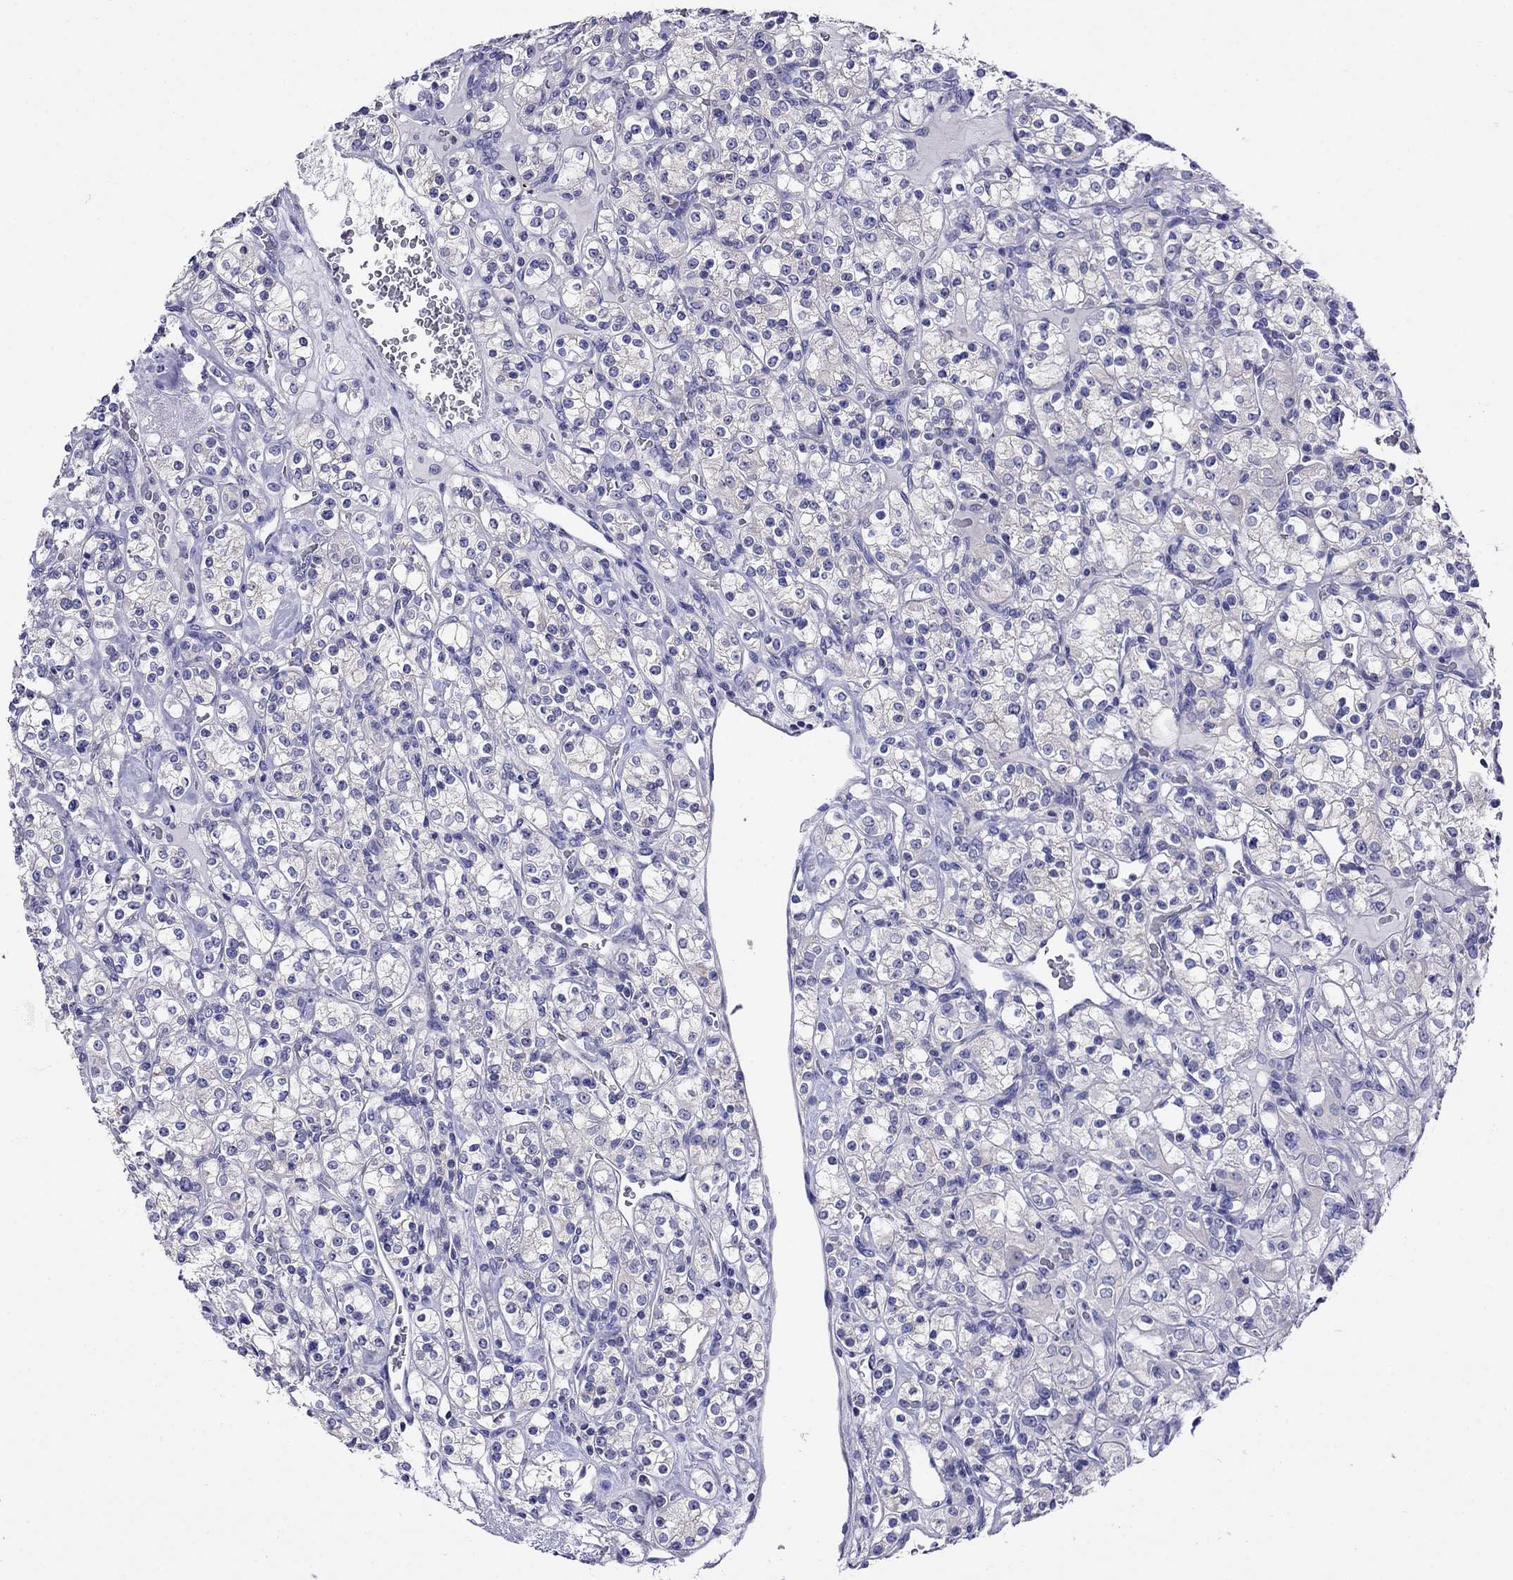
{"staining": {"intensity": "negative", "quantity": "none", "location": "none"}, "tissue": "renal cancer", "cell_type": "Tumor cells", "image_type": "cancer", "snomed": [{"axis": "morphology", "description": "Adenocarcinoma, NOS"}, {"axis": "topography", "description": "Kidney"}], "caption": "DAB immunohistochemical staining of renal cancer (adenocarcinoma) exhibits no significant expression in tumor cells.", "gene": "SCG2", "patient": {"sex": "male", "age": 77}}